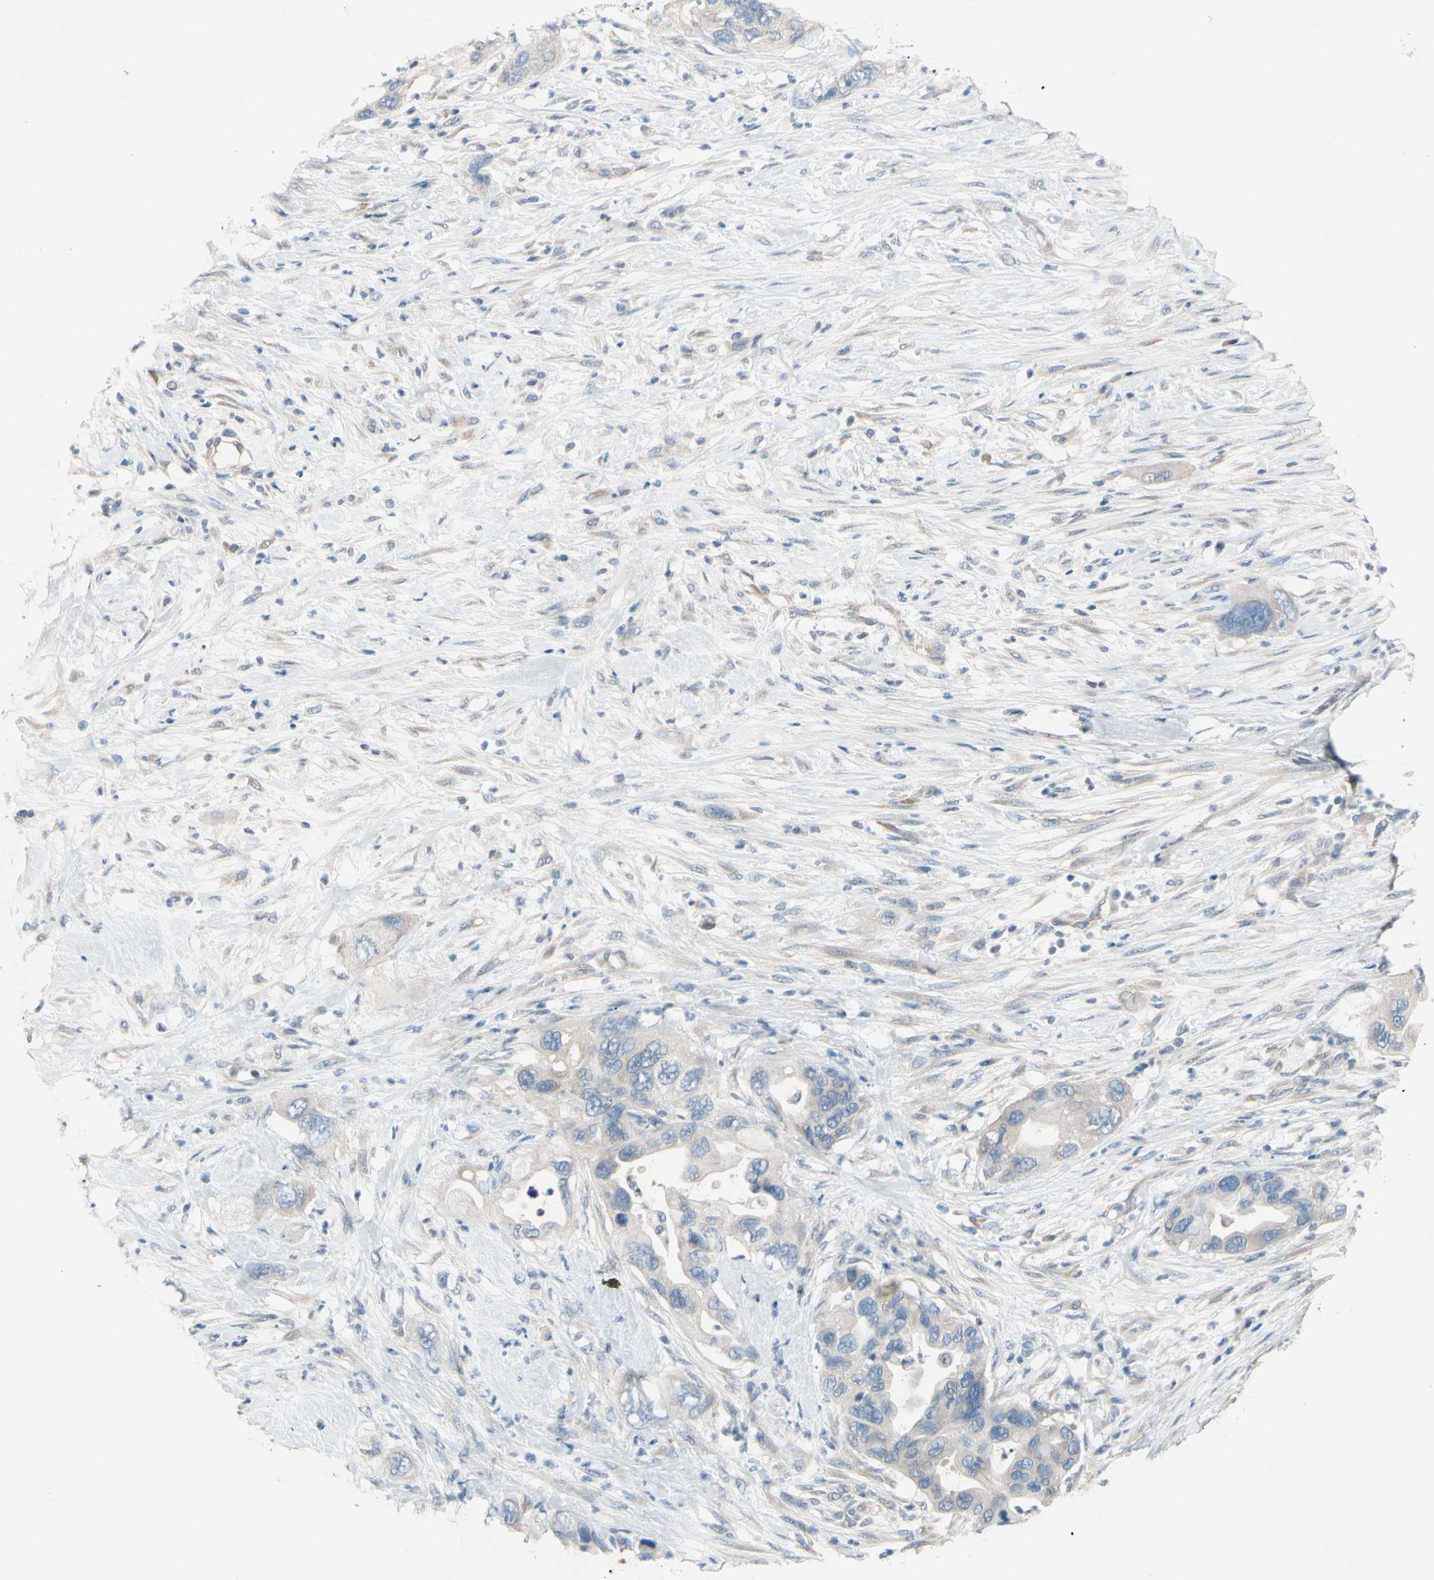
{"staining": {"intensity": "weak", "quantity": "25%-75%", "location": "cytoplasmic/membranous"}, "tissue": "pancreatic cancer", "cell_type": "Tumor cells", "image_type": "cancer", "snomed": [{"axis": "morphology", "description": "Adenocarcinoma, NOS"}, {"axis": "topography", "description": "Pancreas"}], "caption": "A brown stain highlights weak cytoplasmic/membranous expression of a protein in human pancreatic adenocarcinoma tumor cells. (brown staining indicates protein expression, while blue staining denotes nuclei).", "gene": "PIP5K1B", "patient": {"sex": "female", "age": 71}}